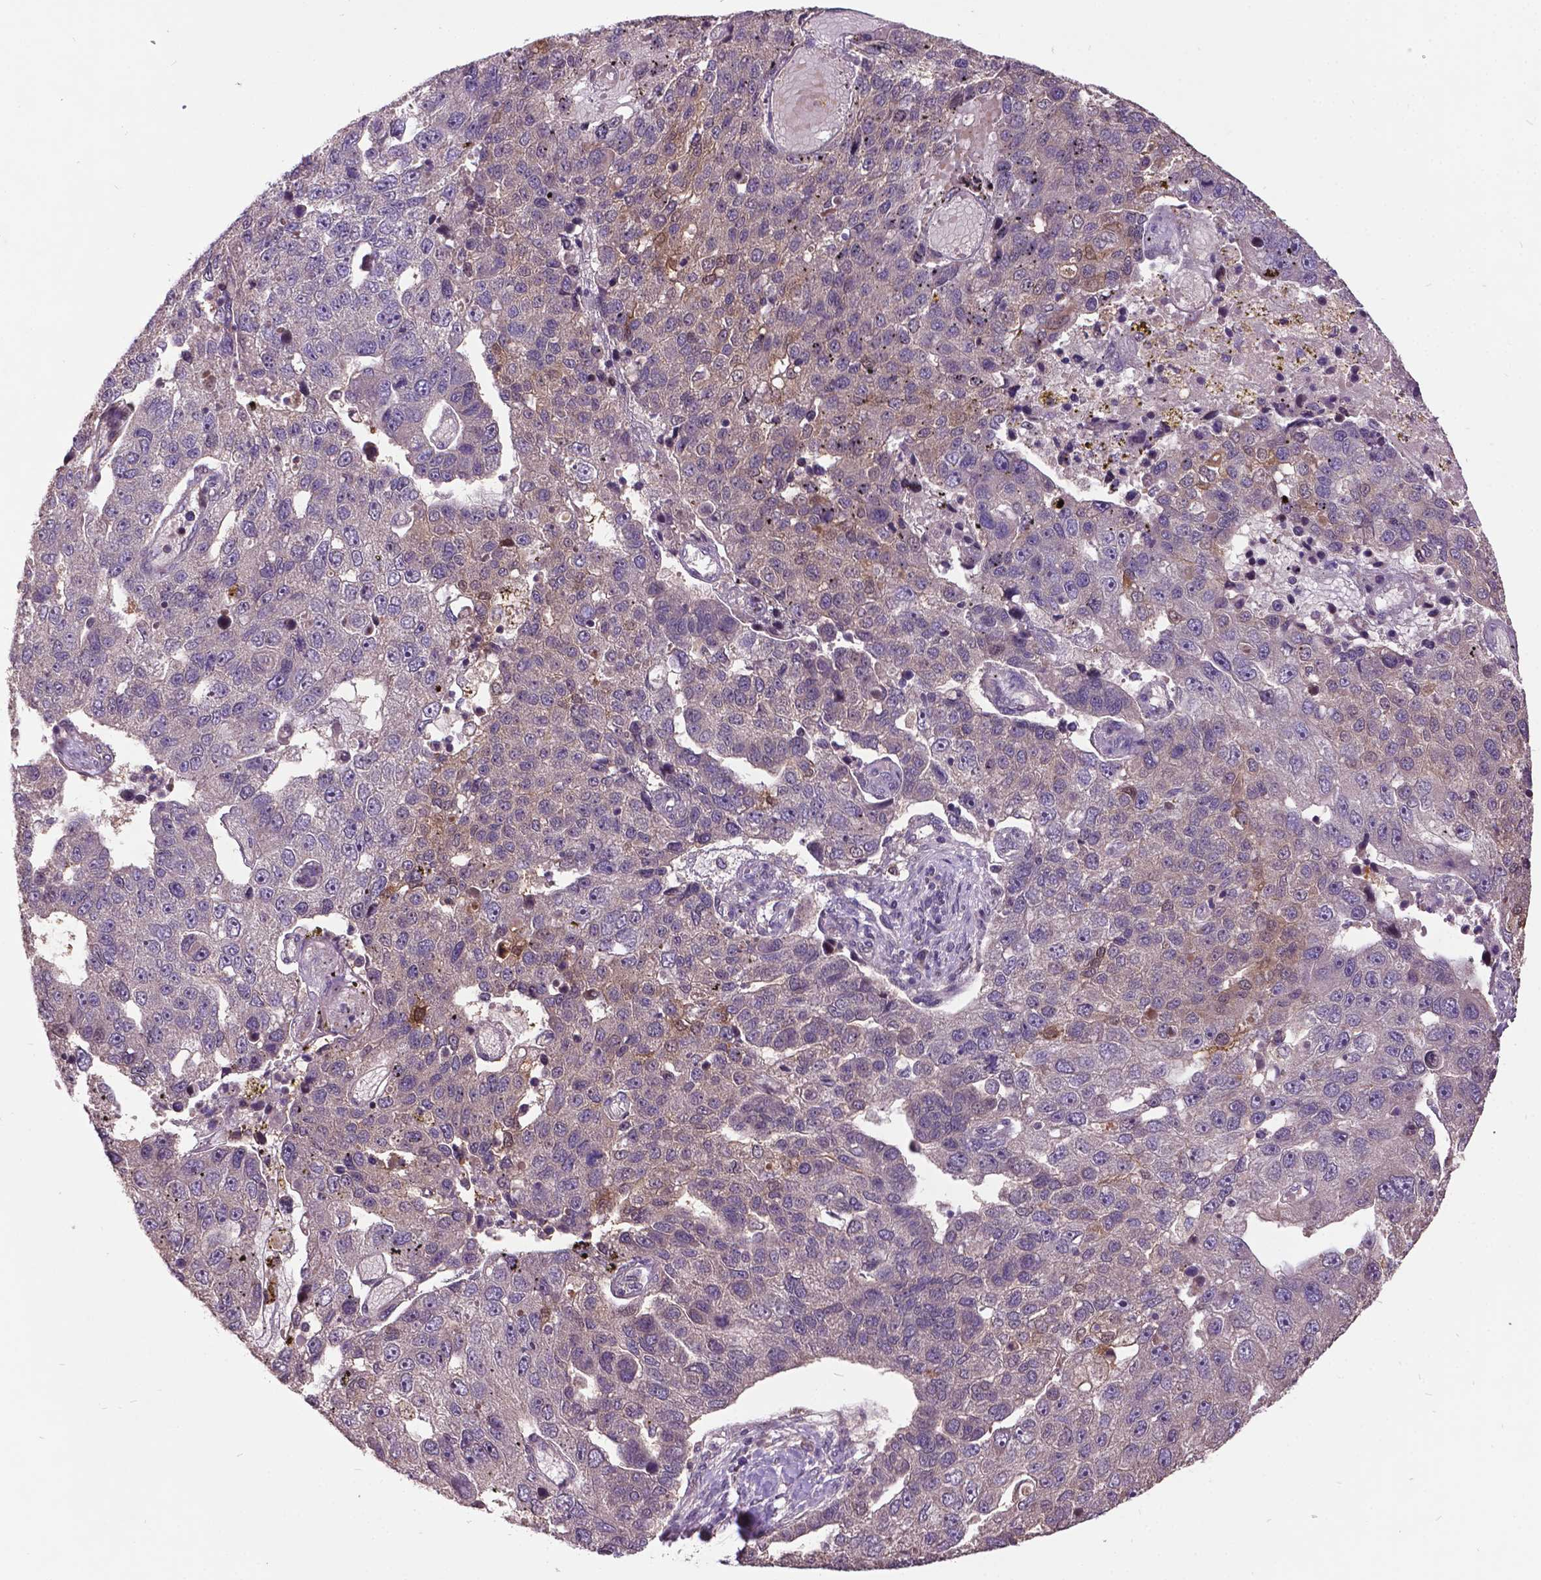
{"staining": {"intensity": "negative", "quantity": "none", "location": "none"}, "tissue": "pancreatic cancer", "cell_type": "Tumor cells", "image_type": "cancer", "snomed": [{"axis": "morphology", "description": "Adenocarcinoma, NOS"}, {"axis": "topography", "description": "Pancreas"}], "caption": "Immunohistochemistry of human pancreatic cancer demonstrates no expression in tumor cells.", "gene": "AP1S3", "patient": {"sex": "female", "age": 61}}